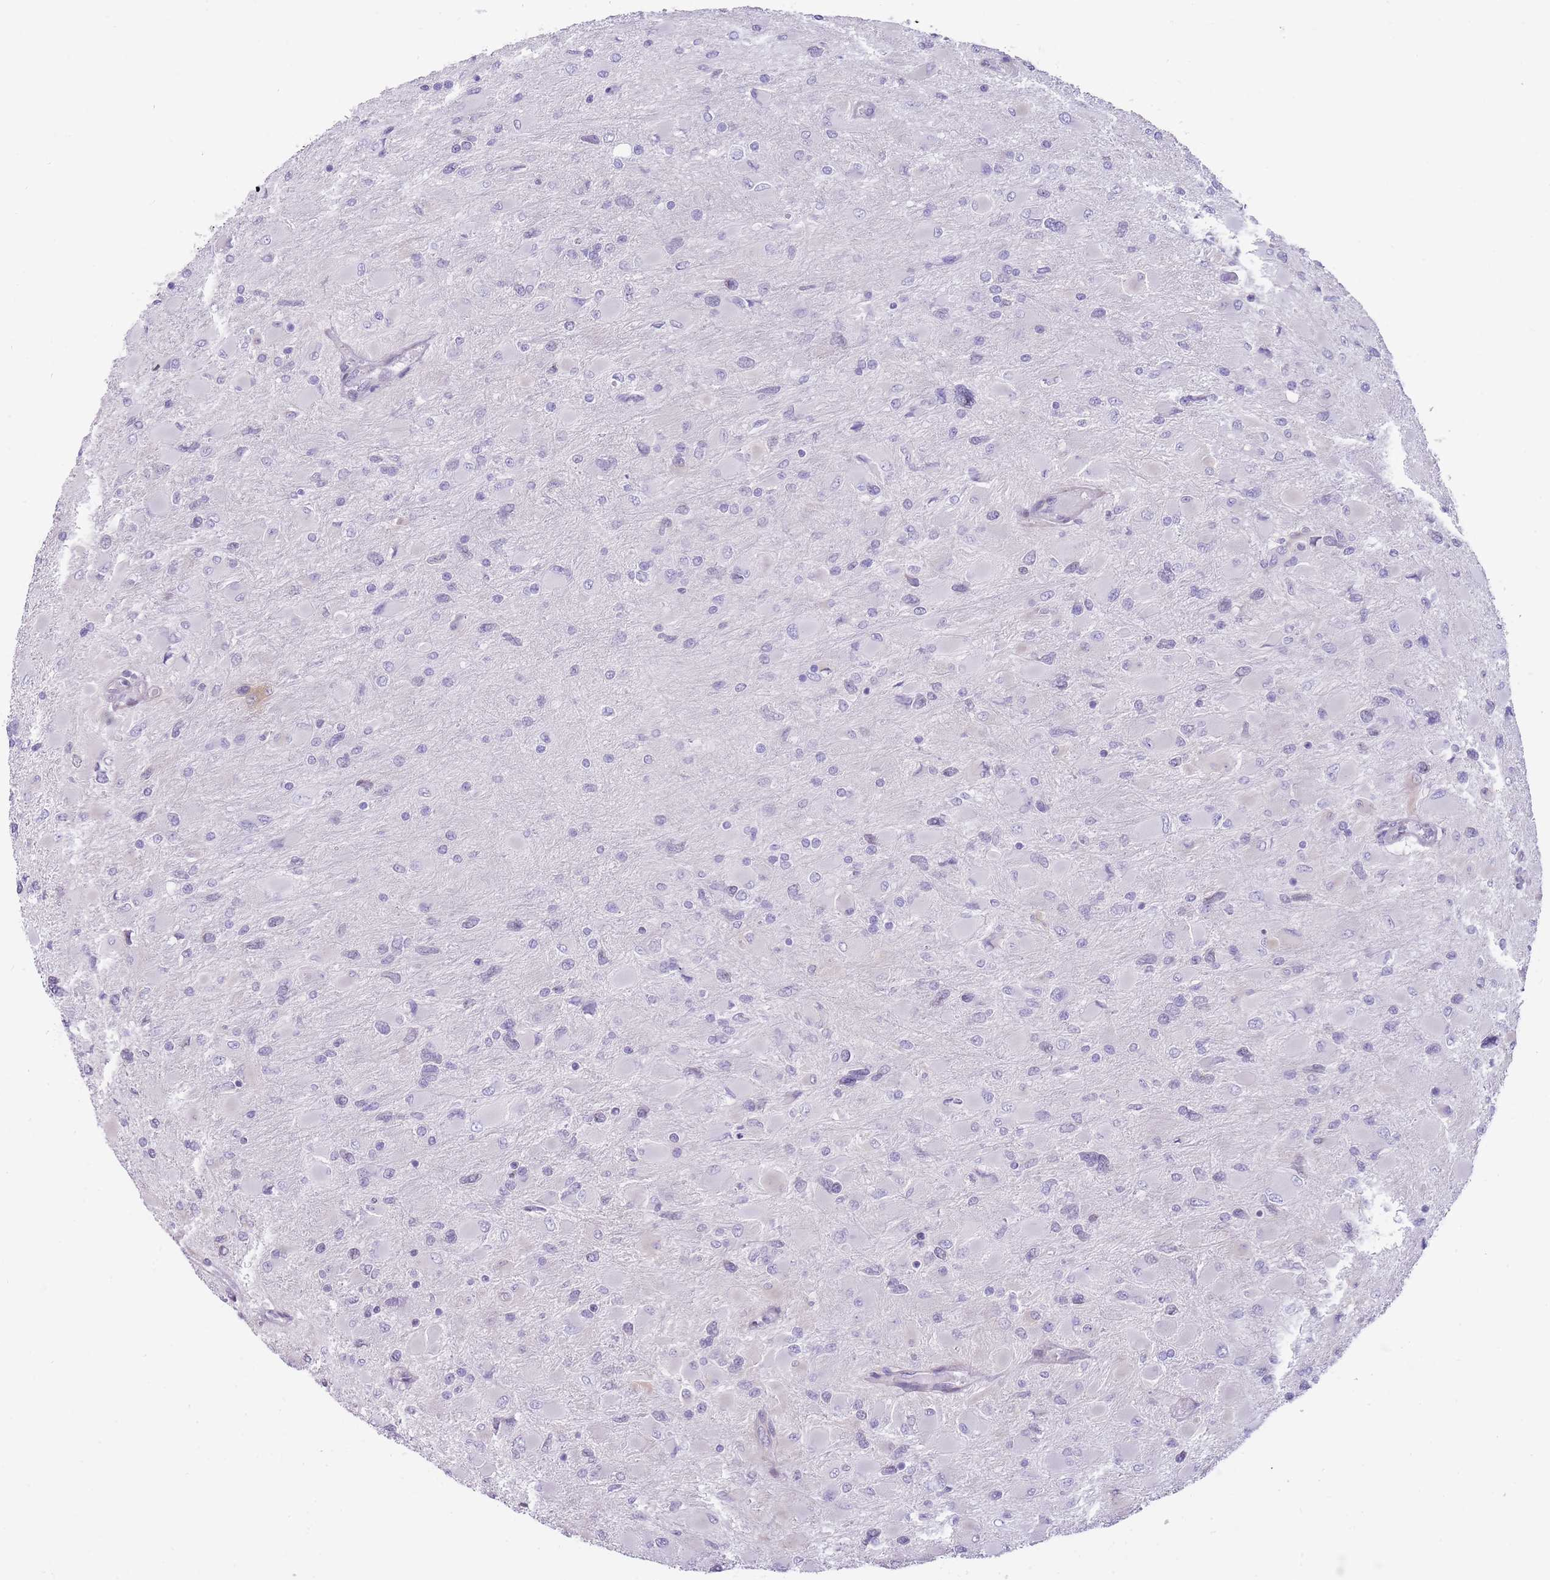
{"staining": {"intensity": "negative", "quantity": "none", "location": "none"}, "tissue": "glioma", "cell_type": "Tumor cells", "image_type": "cancer", "snomed": [{"axis": "morphology", "description": "Glioma, malignant, High grade"}, {"axis": "topography", "description": "Cerebral cortex"}], "caption": "Human glioma stained for a protein using immunohistochemistry demonstrates no positivity in tumor cells.", "gene": "OR11H12", "patient": {"sex": "female", "age": 36}}